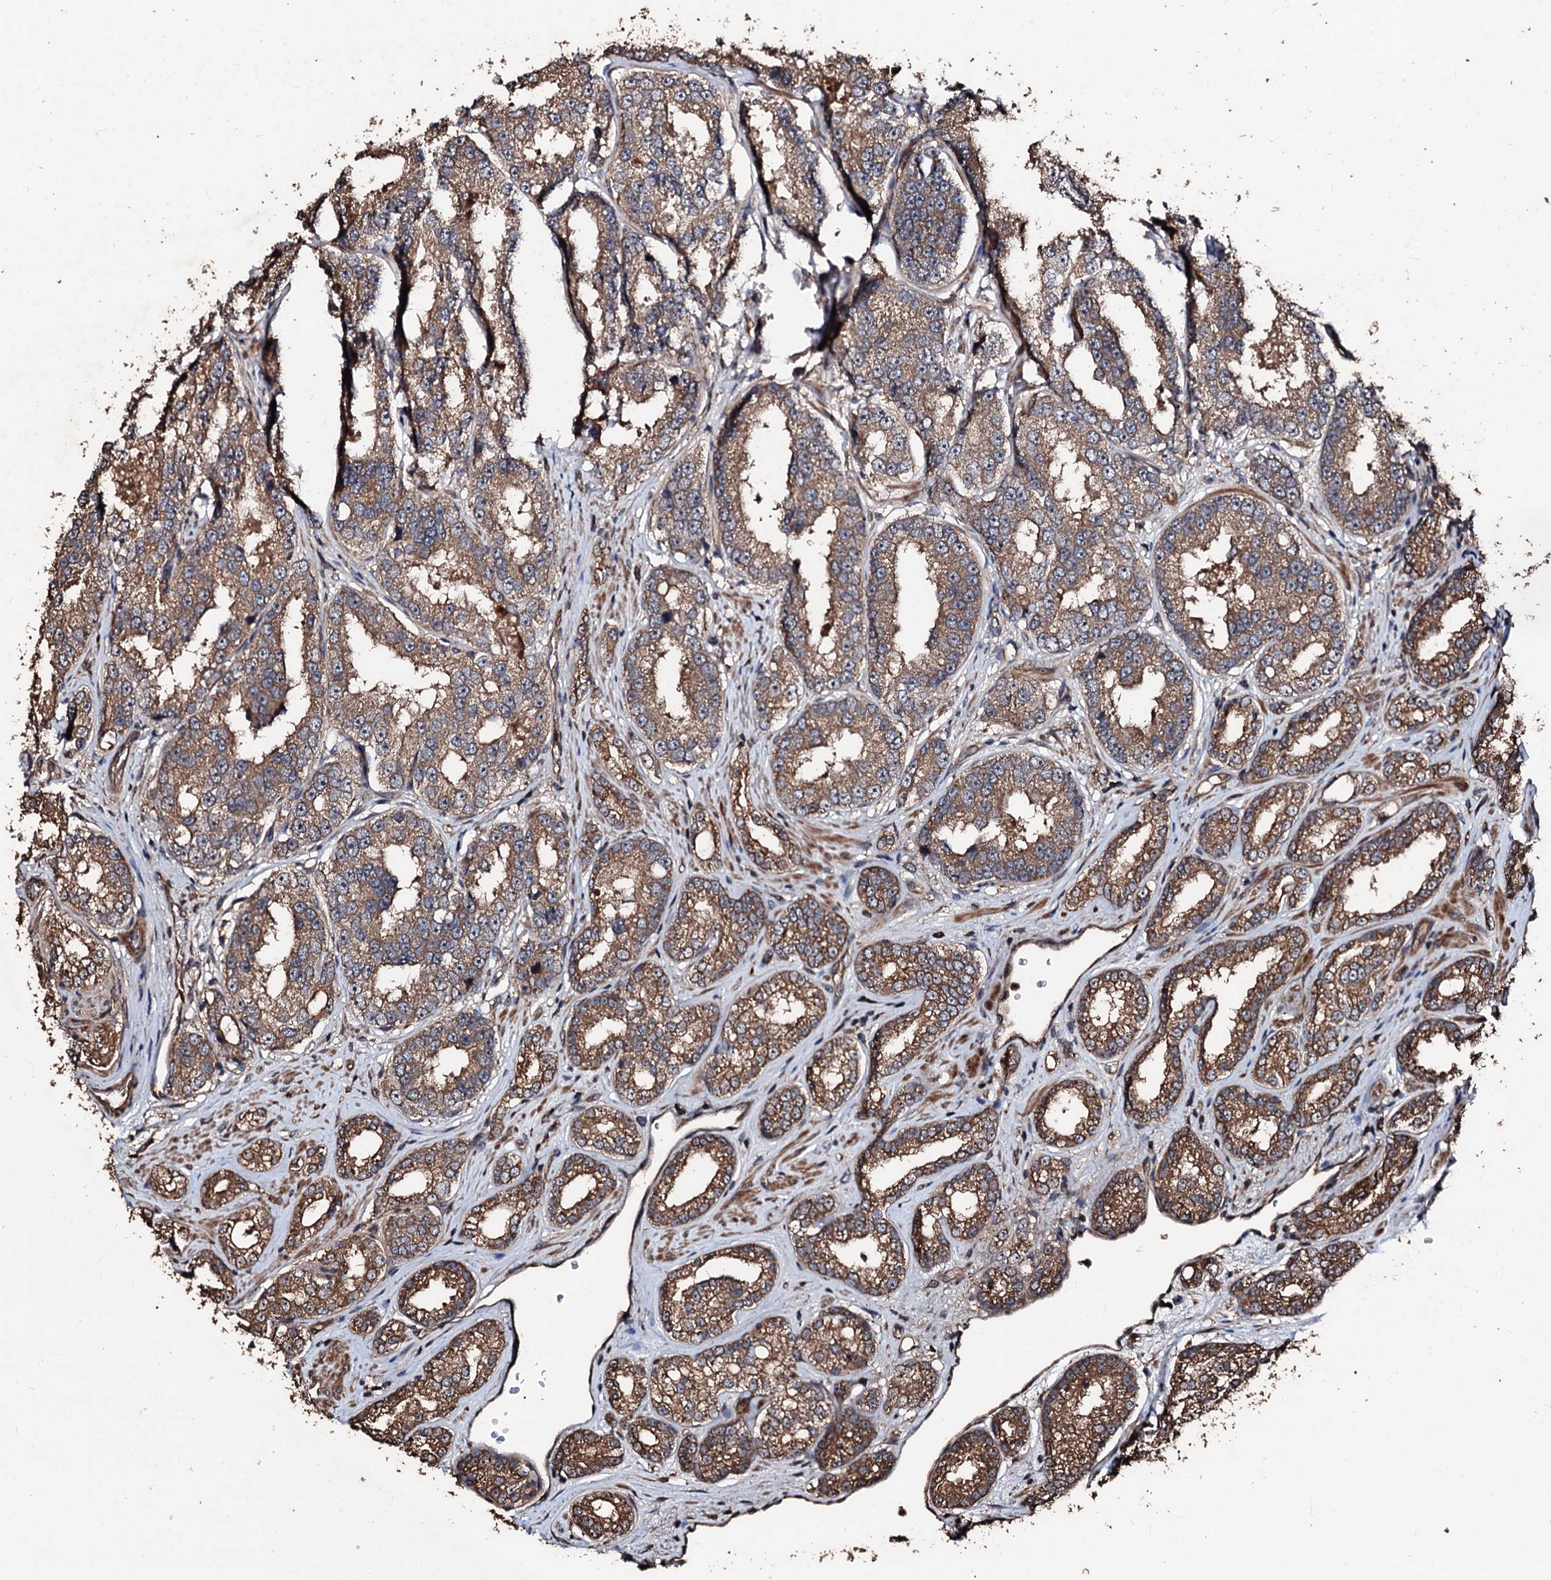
{"staining": {"intensity": "moderate", "quantity": ">75%", "location": "cytoplasmic/membranous"}, "tissue": "prostate cancer", "cell_type": "Tumor cells", "image_type": "cancer", "snomed": [{"axis": "morphology", "description": "Normal tissue, NOS"}, {"axis": "morphology", "description": "Adenocarcinoma, High grade"}, {"axis": "topography", "description": "Prostate"}], "caption": "Prostate cancer tissue shows moderate cytoplasmic/membranous expression in about >75% of tumor cells", "gene": "KIF18A", "patient": {"sex": "male", "age": 83}}